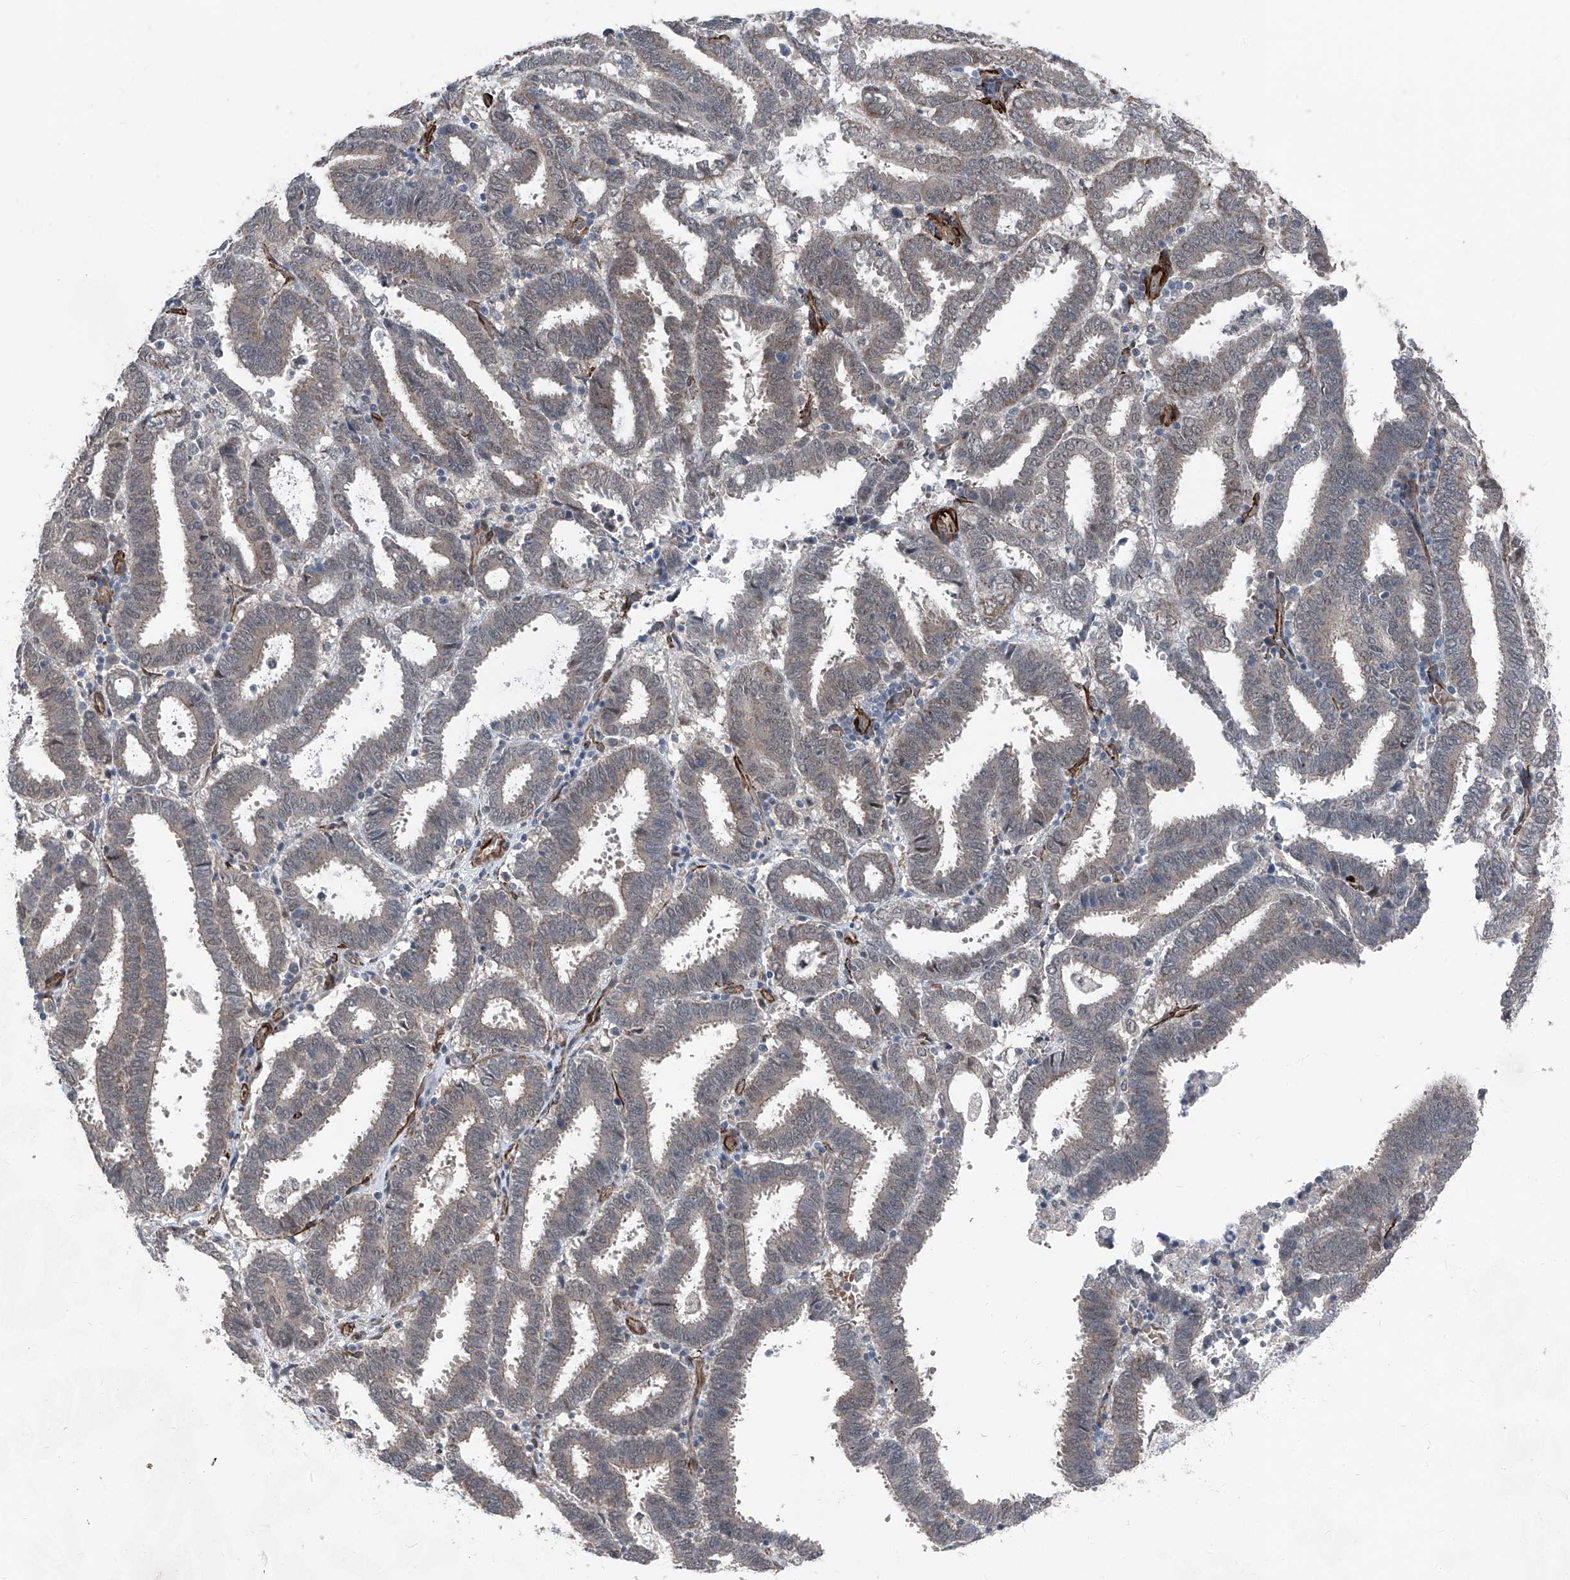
{"staining": {"intensity": "weak", "quantity": "25%-75%", "location": "cytoplasmic/membranous"}, "tissue": "endometrial cancer", "cell_type": "Tumor cells", "image_type": "cancer", "snomed": [{"axis": "morphology", "description": "Adenocarcinoma, NOS"}, {"axis": "topography", "description": "Uterus"}], "caption": "Endometrial cancer (adenocarcinoma) tissue shows weak cytoplasmic/membranous positivity in approximately 25%-75% of tumor cells, visualized by immunohistochemistry.", "gene": "COA7", "patient": {"sex": "female", "age": 83}}